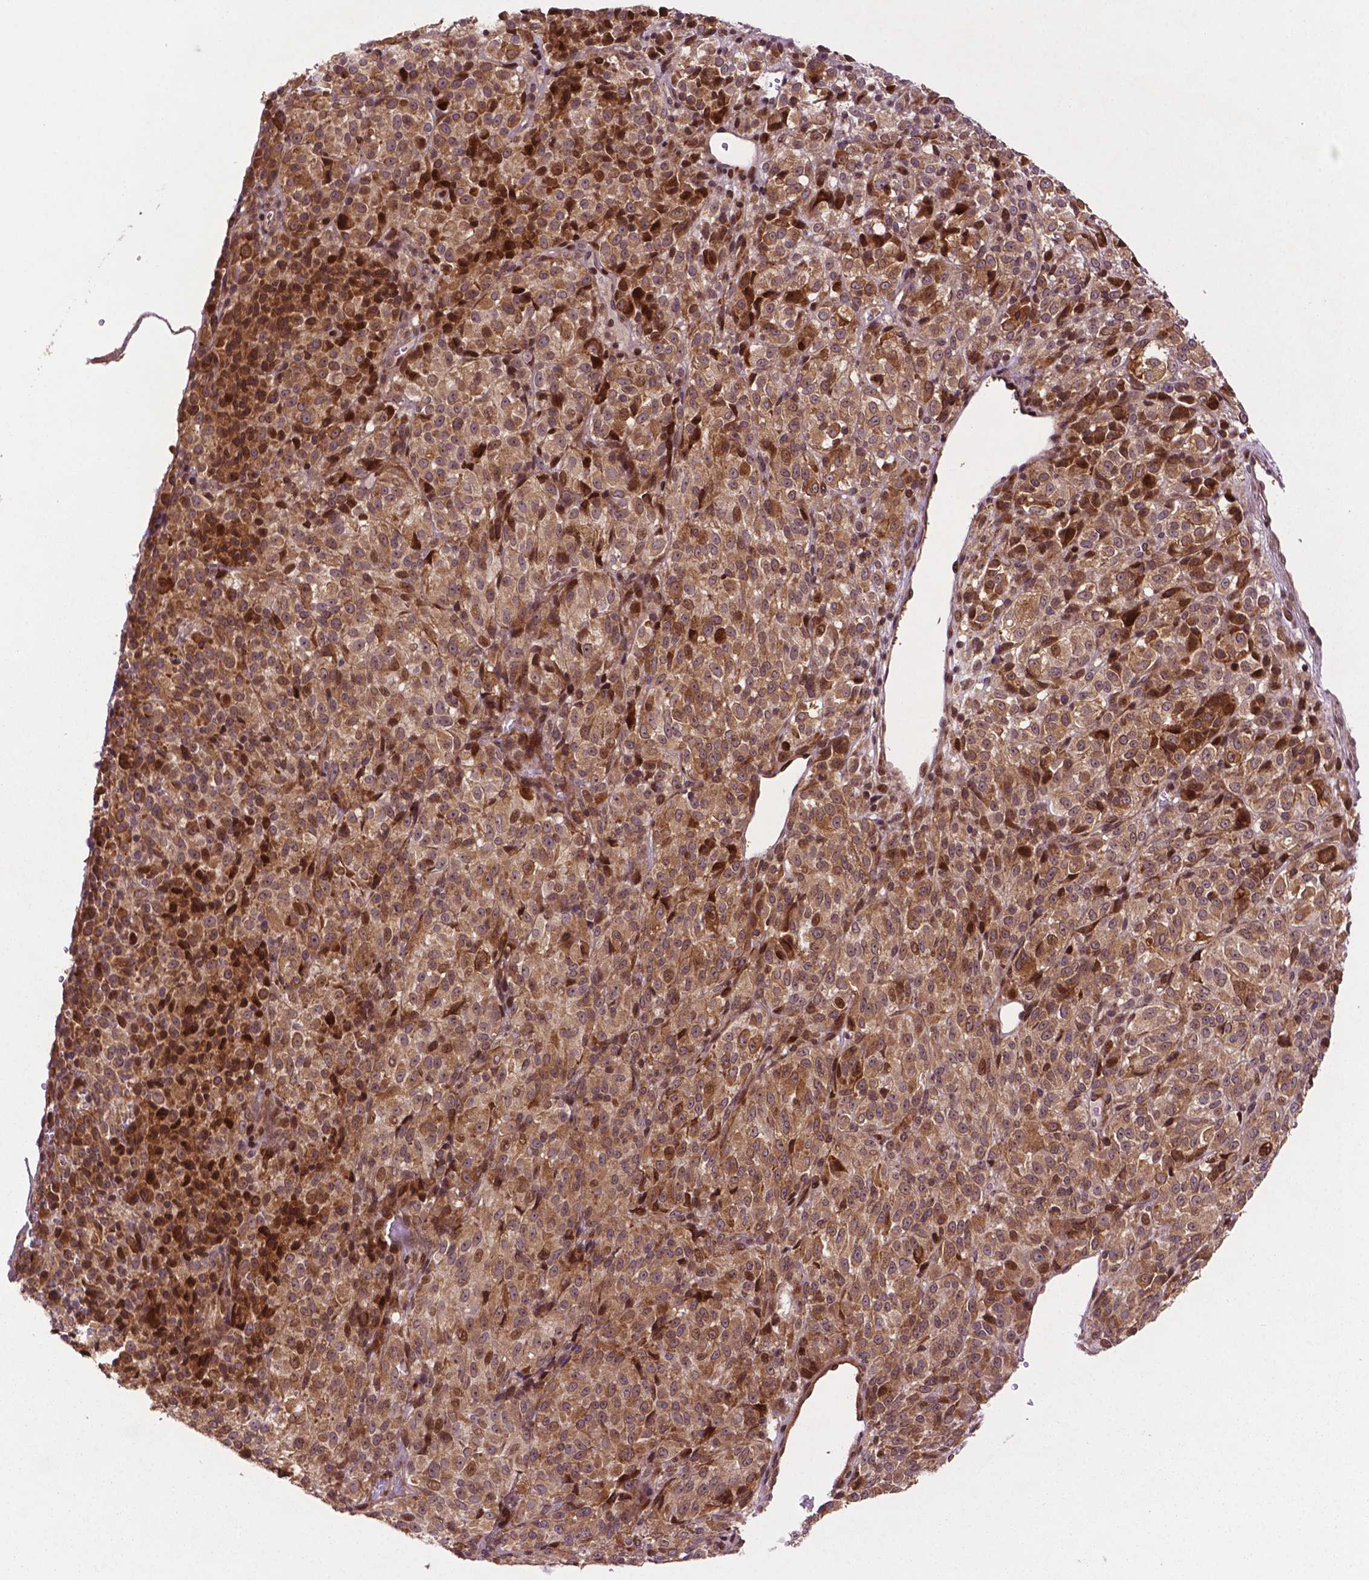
{"staining": {"intensity": "moderate", "quantity": ">75%", "location": "cytoplasmic/membranous,nuclear"}, "tissue": "melanoma", "cell_type": "Tumor cells", "image_type": "cancer", "snomed": [{"axis": "morphology", "description": "Malignant melanoma, Metastatic site"}, {"axis": "topography", "description": "Brain"}], "caption": "Approximately >75% of tumor cells in melanoma demonstrate moderate cytoplasmic/membranous and nuclear protein positivity as visualized by brown immunohistochemical staining.", "gene": "TMX2", "patient": {"sex": "female", "age": 56}}